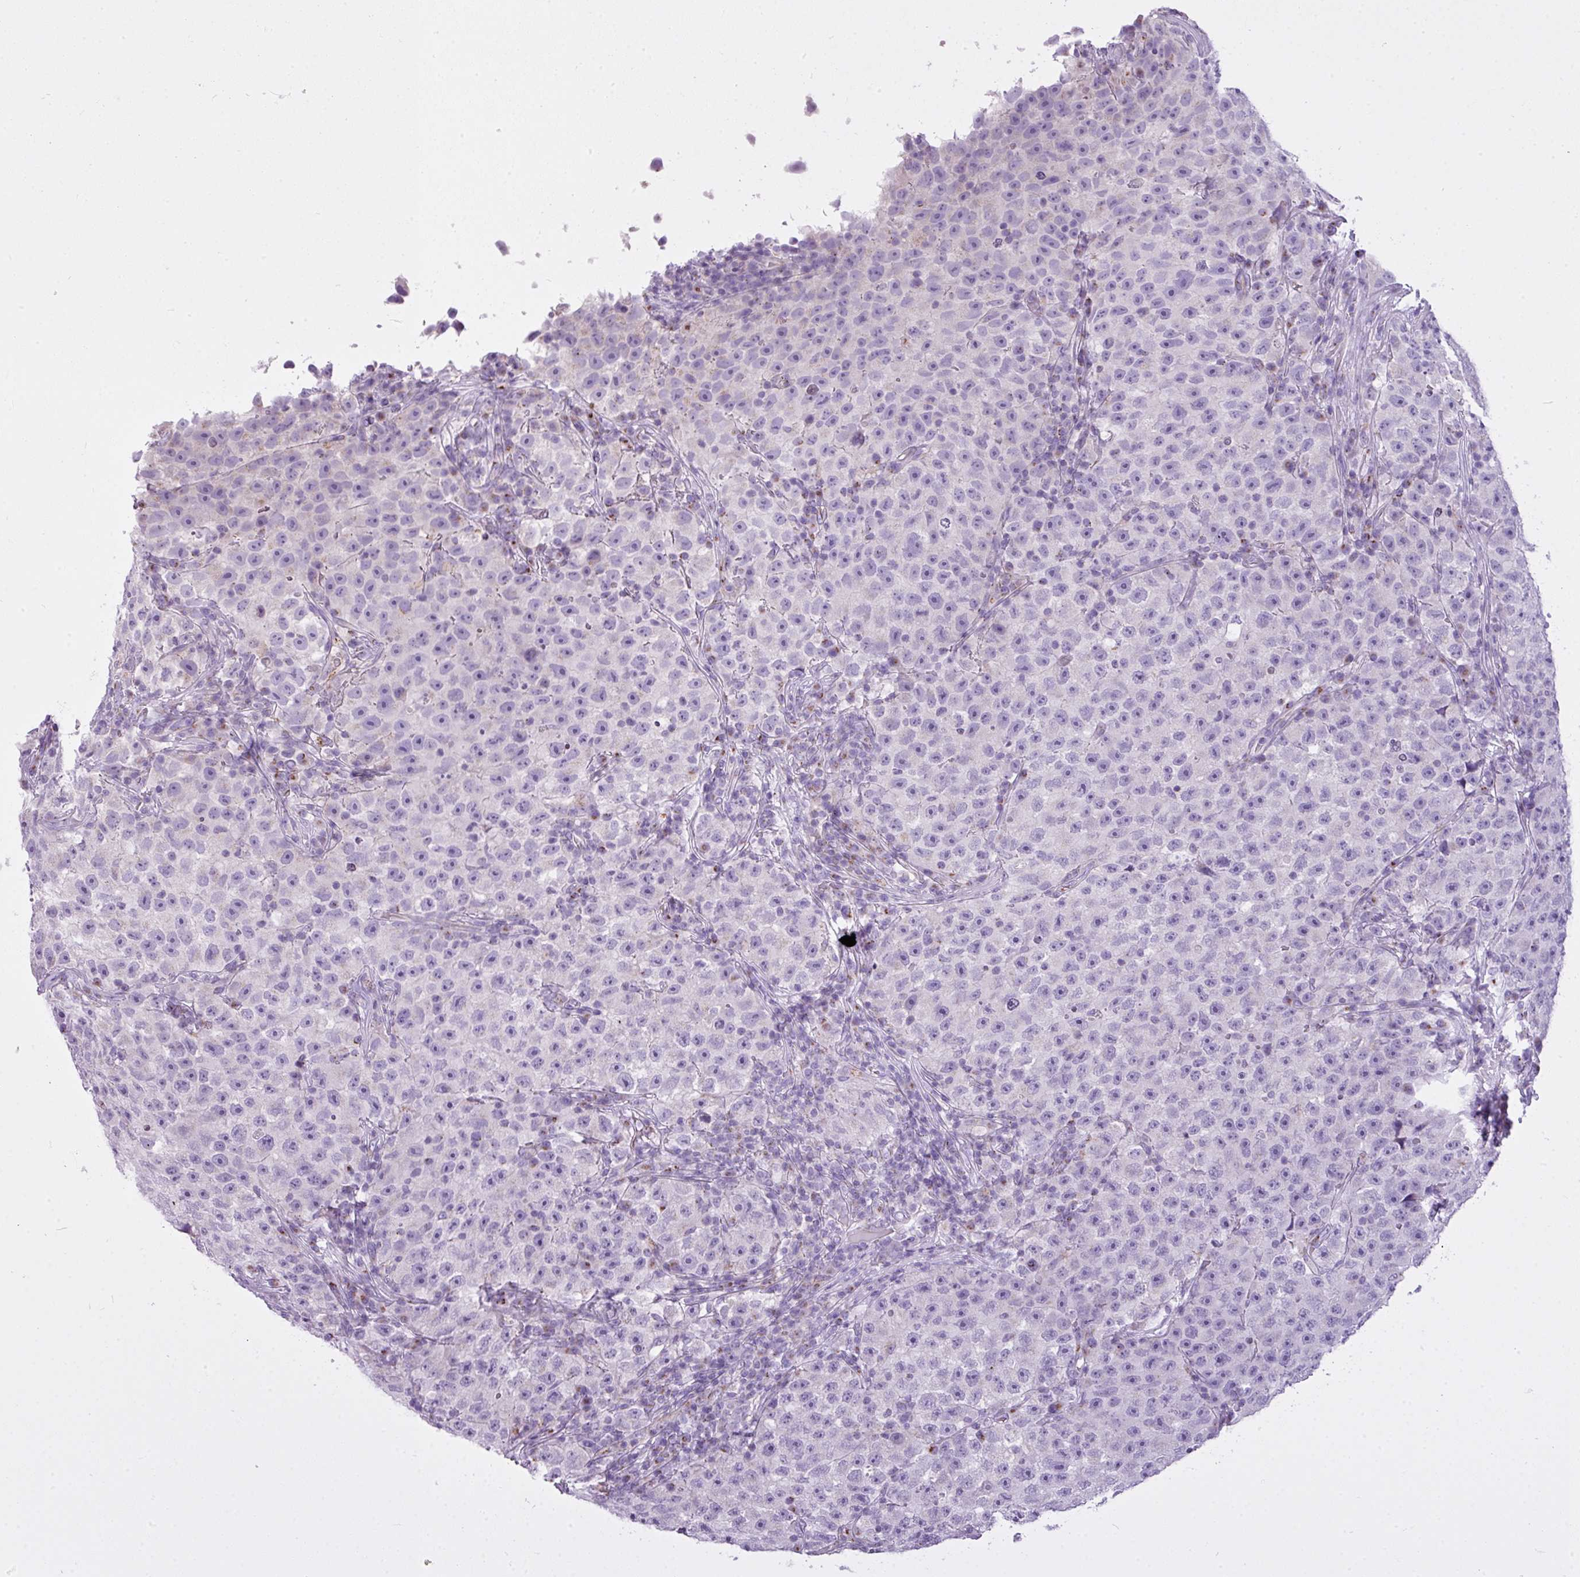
{"staining": {"intensity": "negative", "quantity": "none", "location": "none"}, "tissue": "testis cancer", "cell_type": "Tumor cells", "image_type": "cancer", "snomed": [{"axis": "morphology", "description": "Seminoma, NOS"}, {"axis": "topography", "description": "Testis"}], "caption": "An immunohistochemistry (IHC) micrograph of testis cancer is shown. There is no staining in tumor cells of testis cancer.", "gene": "FAM43A", "patient": {"sex": "male", "age": 22}}